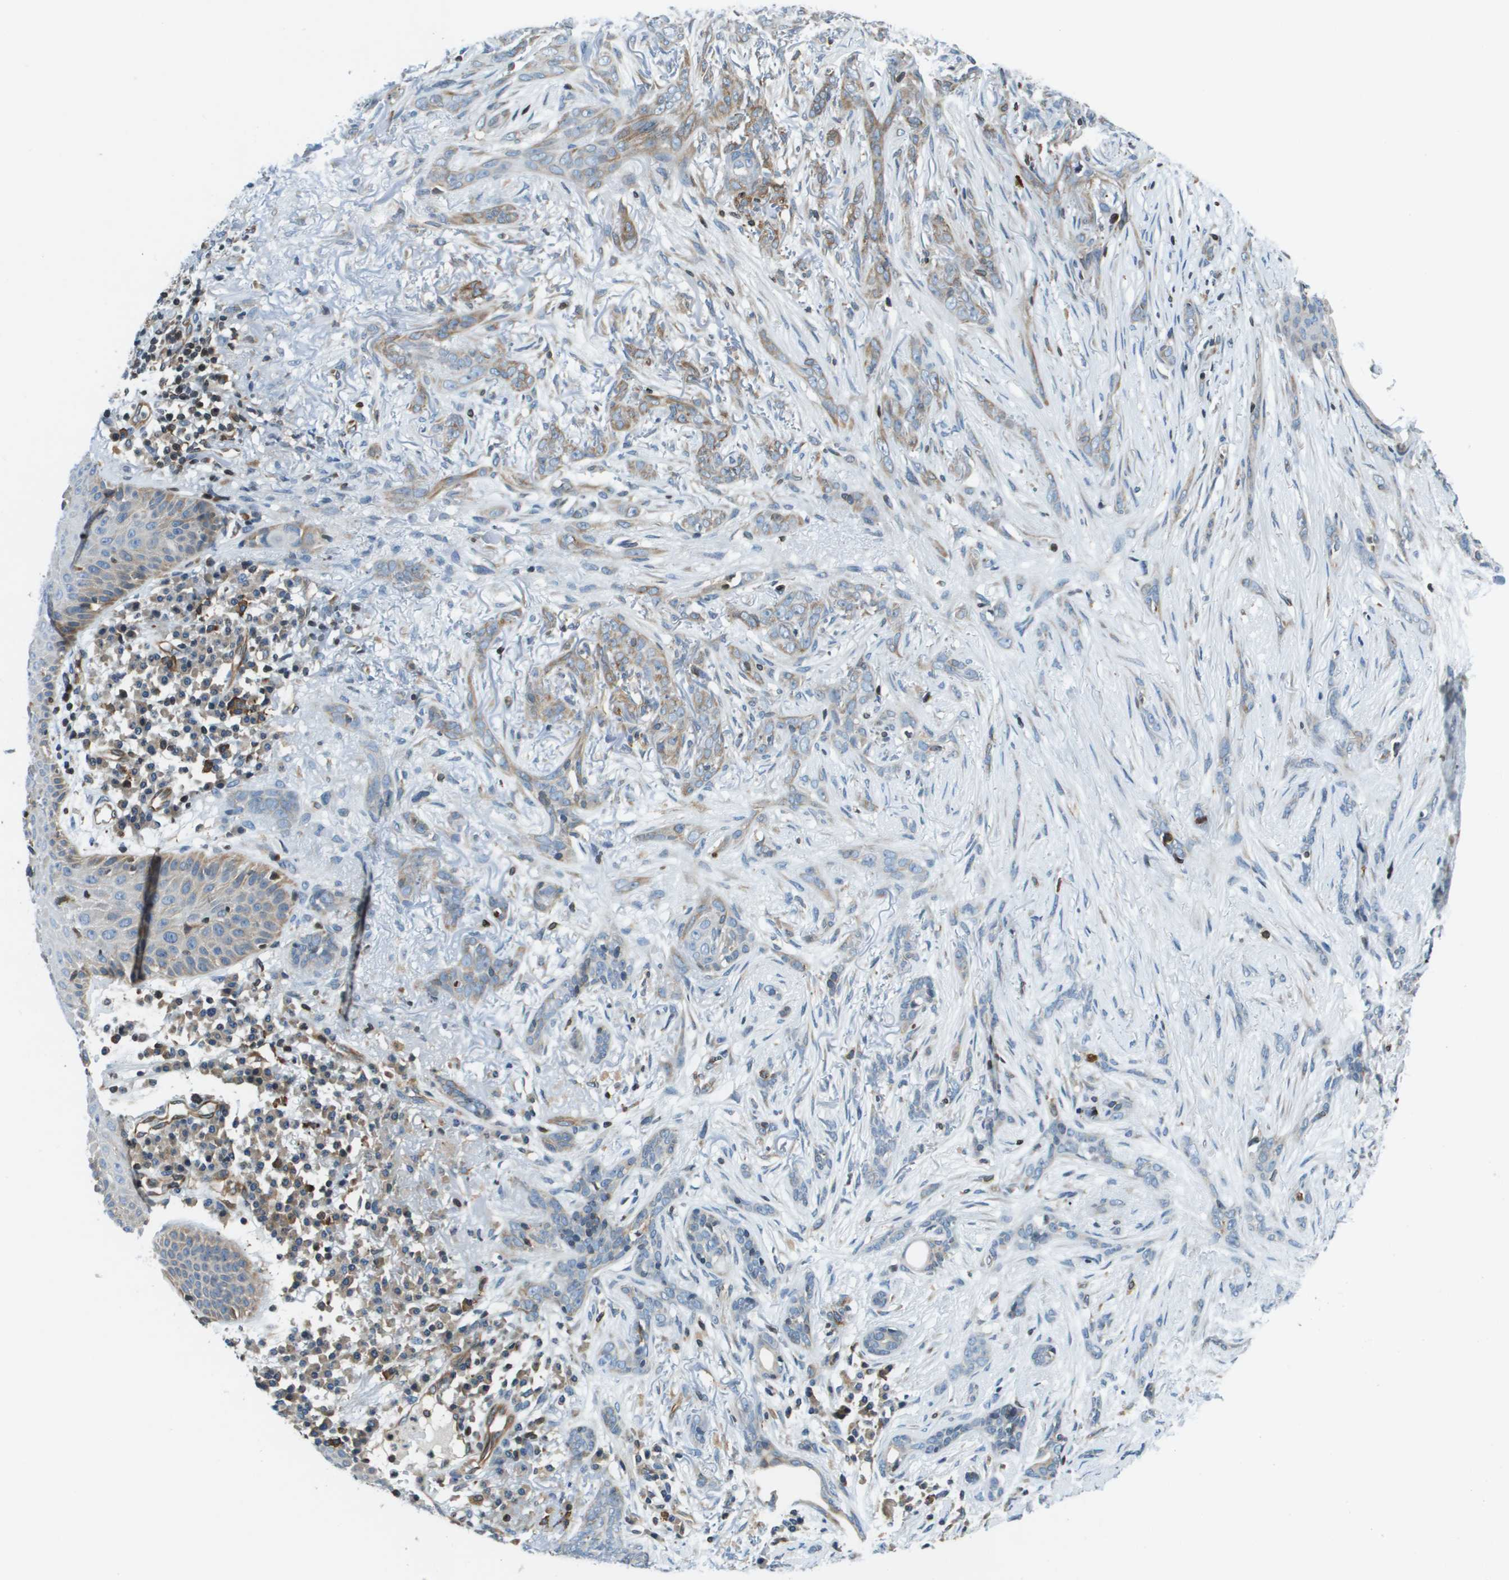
{"staining": {"intensity": "weak", "quantity": "25%-75%", "location": "cytoplasmic/membranous"}, "tissue": "skin cancer", "cell_type": "Tumor cells", "image_type": "cancer", "snomed": [{"axis": "morphology", "description": "Basal cell carcinoma"}, {"axis": "morphology", "description": "Adnexal tumor, benign"}, {"axis": "topography", "description": "Skin"}], "caption": "Approximately 25%-75% of tumor cells in benign adnexal tumor (skin) show weak cytoplasmic/membranous protein staining as visualized by brown immunohistochemical staining.", "gene": "ESYT1", "patient": {"sex": "female", "age": 42}}